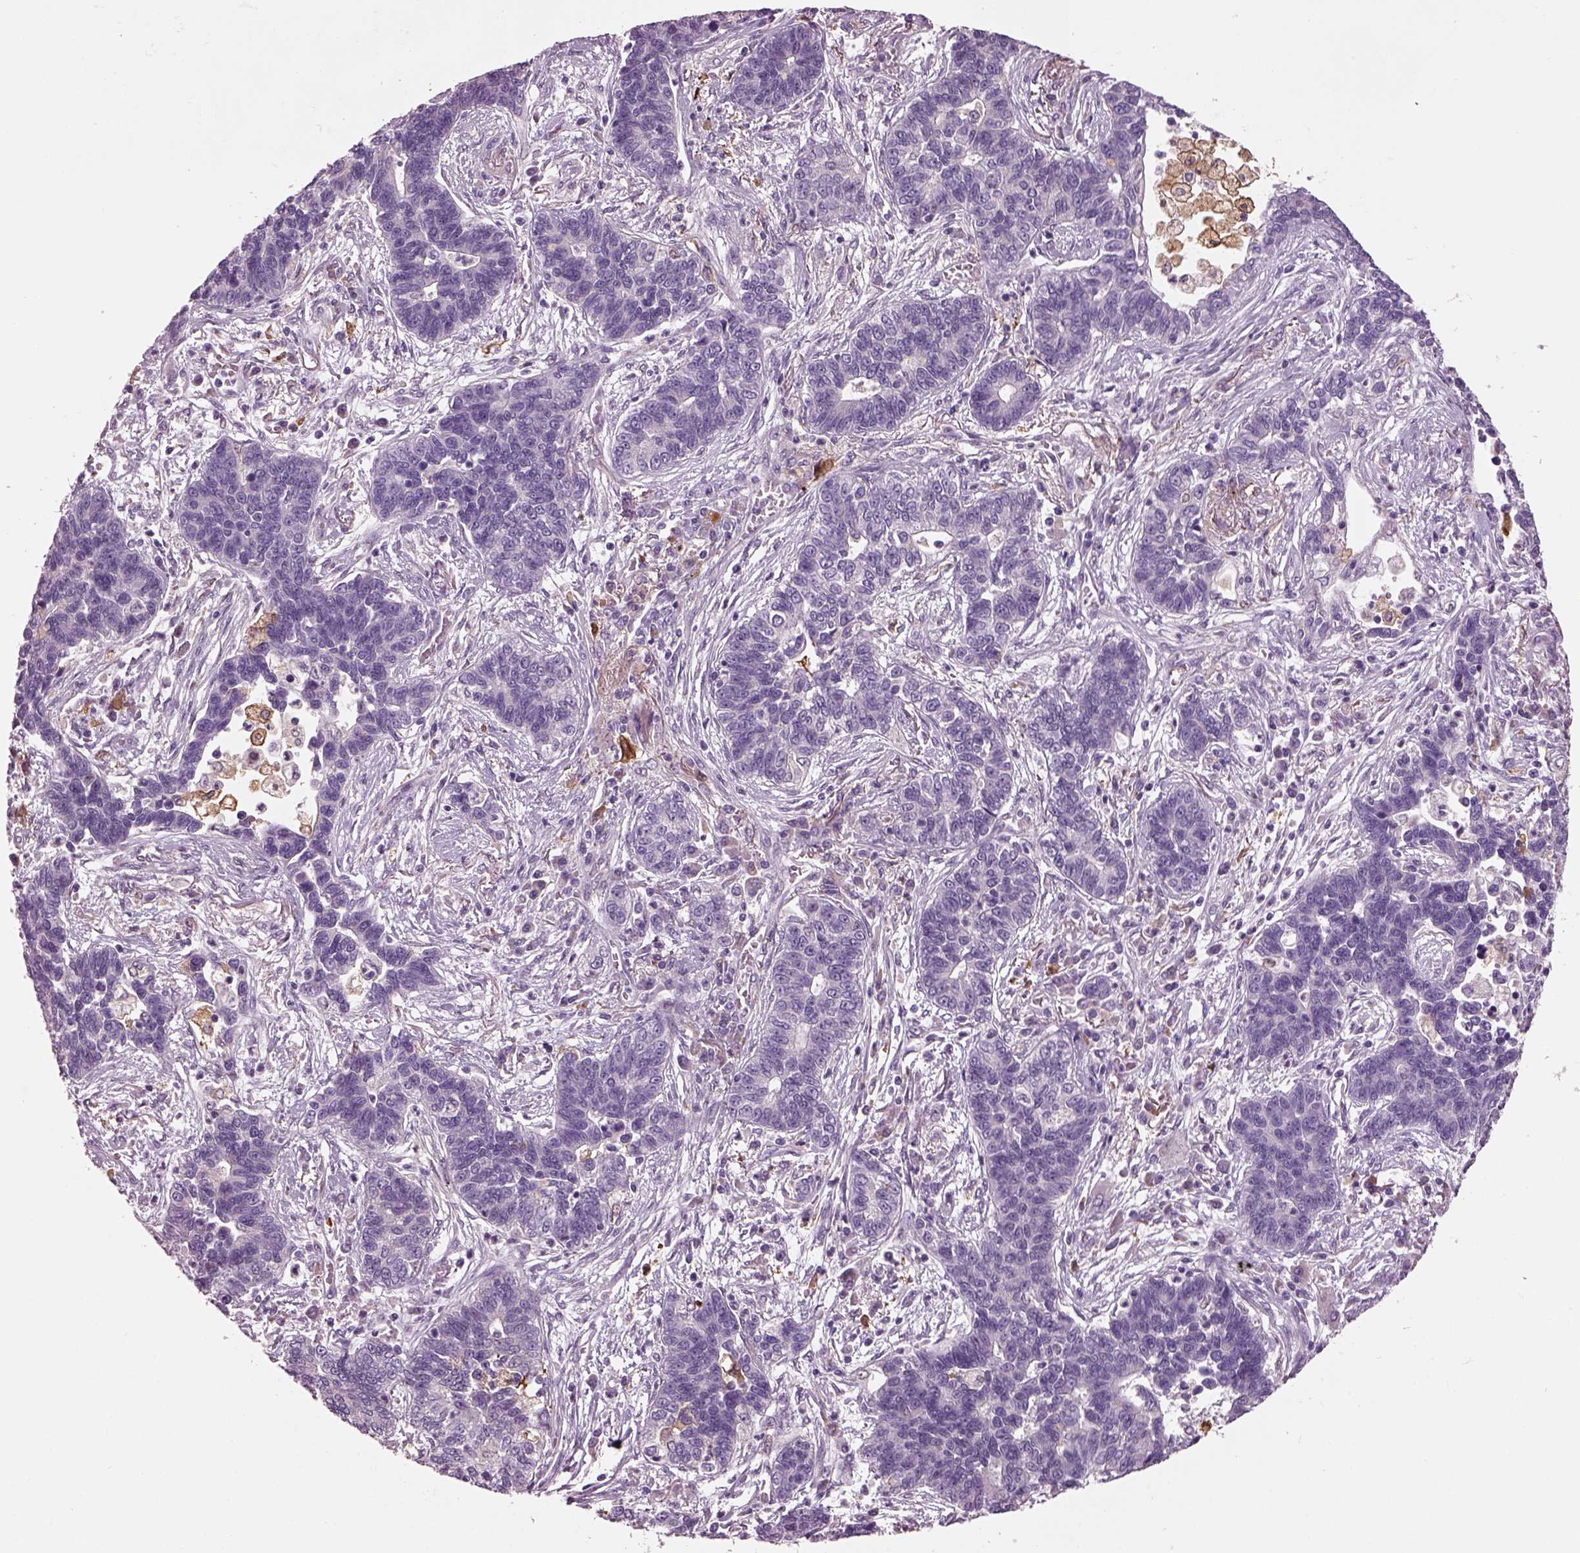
{"staining": {"intensity": "negative", "quantity": "none", "location": "none"}, "tissue": "lung cancer", "cell_type": "Tumor cells", "image_type": "cancer", "snomed": [{"axis": "morphology", "description": "Adenocarcinoma, NOS"}, {"axis": "topography", "description": "Lung"}], "caption": "DAB immunohistochemical staining of lung adenocarcinoma reveals no significant staining in tumor cells.", "gene": "ADGRG5", "patient": {"sex": "female", "age": 57}}